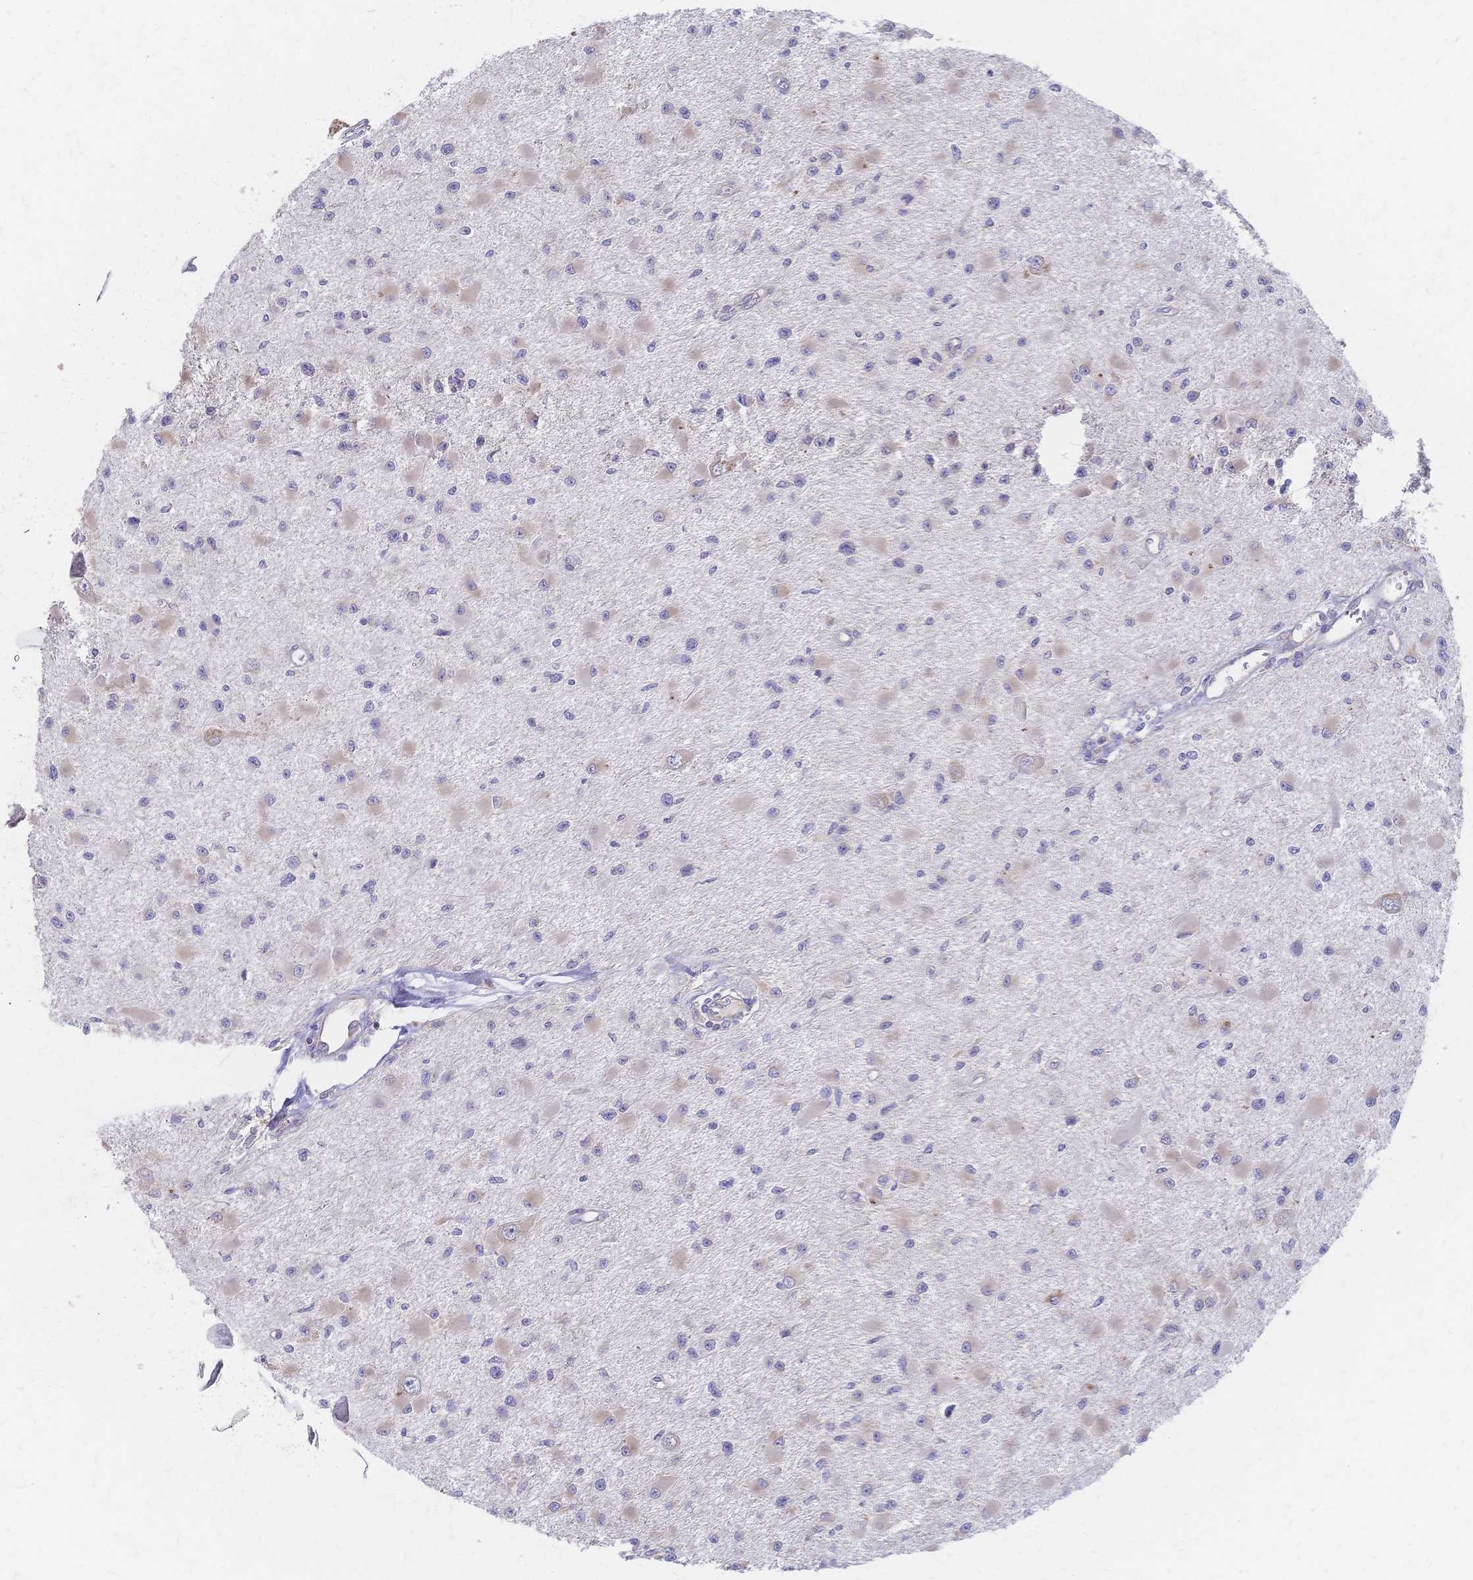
{"staining": {"intensity": "negative", "quantity": "none", "location": "none"}, "tissue": "glioma", "cell_type": "Tumor cells", "image_type": "cancer", "snomed": [{"axis": "morphology", "description": "Glioma, malignant, High grade"}, {"axis": "topography", "description": "Brain"}], "caption": "High power microscopy photomicrograph of an immunohistochemistry (IHC) micrograph of malignant high-grade glioma, revealing no significant staining in tumor cells.", "gene": "CYB5A", "patient": {"sex": "male", "age": 54}}